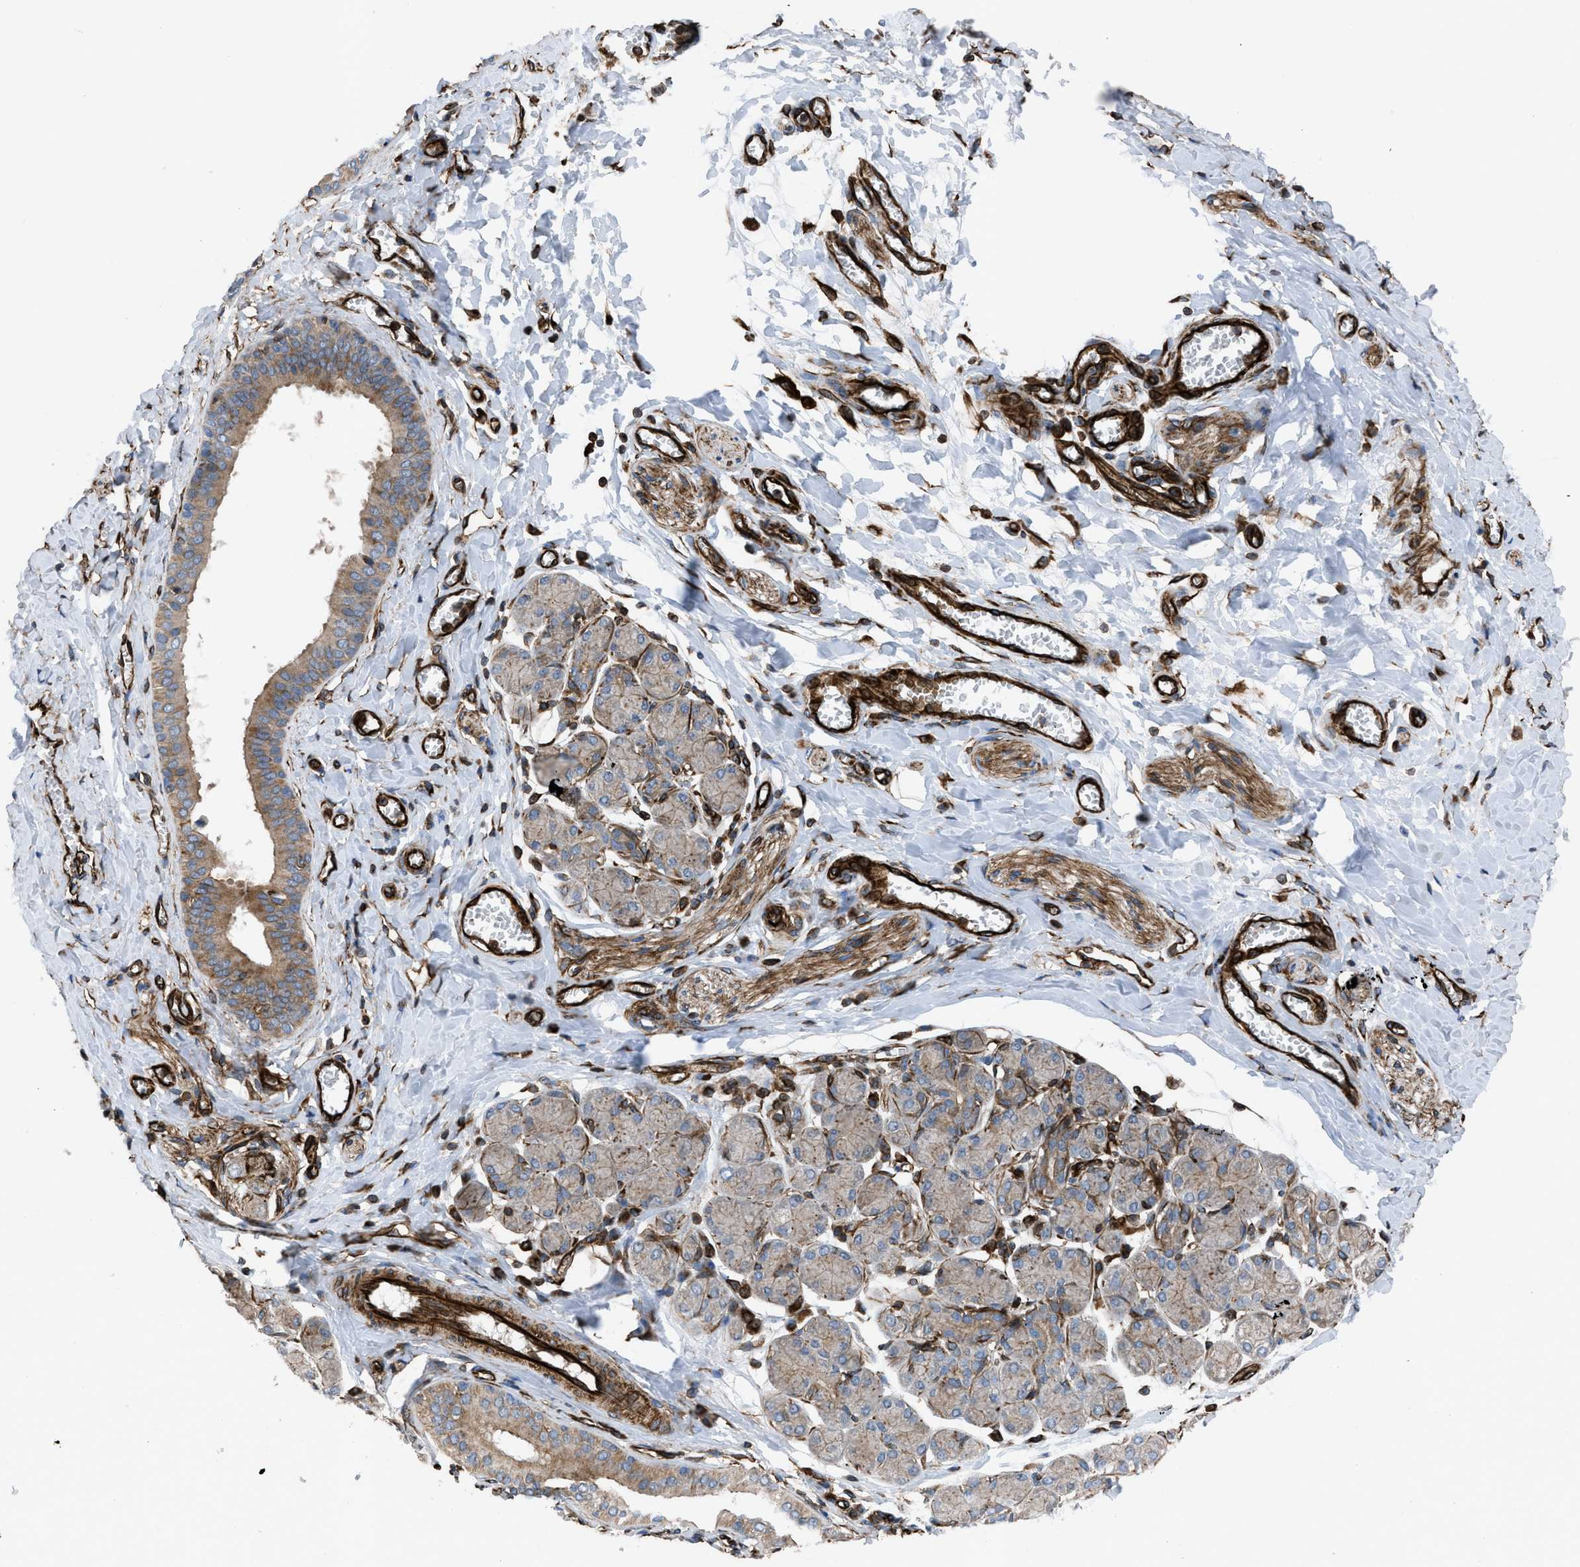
{"staining": {"intensity": "moderate", "quantity": "25%-75%", "location": "cytoplasmic/membranous"}, "tissue": "salivary gland", "cell_type": "Glandular cells", "image_type": "normal", "snomed": [{"axis": "morphology", "description": "Normal tissue, NOS"}, {"axis": "morphology", "description": "Inflammation, NOS"}, {"axis": "topography", "description": "Lymph node"}, {"axis": "topography", "description": "Salivary gland"}], "caption": "IHC image of benign human salivary gland stained for a protein (brown), which reveals medium levels of moderate cytoplasmic/membranous positivity in about 25%-75% of glandular cells.", "gene": "PTPRE", "patient": {"sex": "male", "age": 3}}